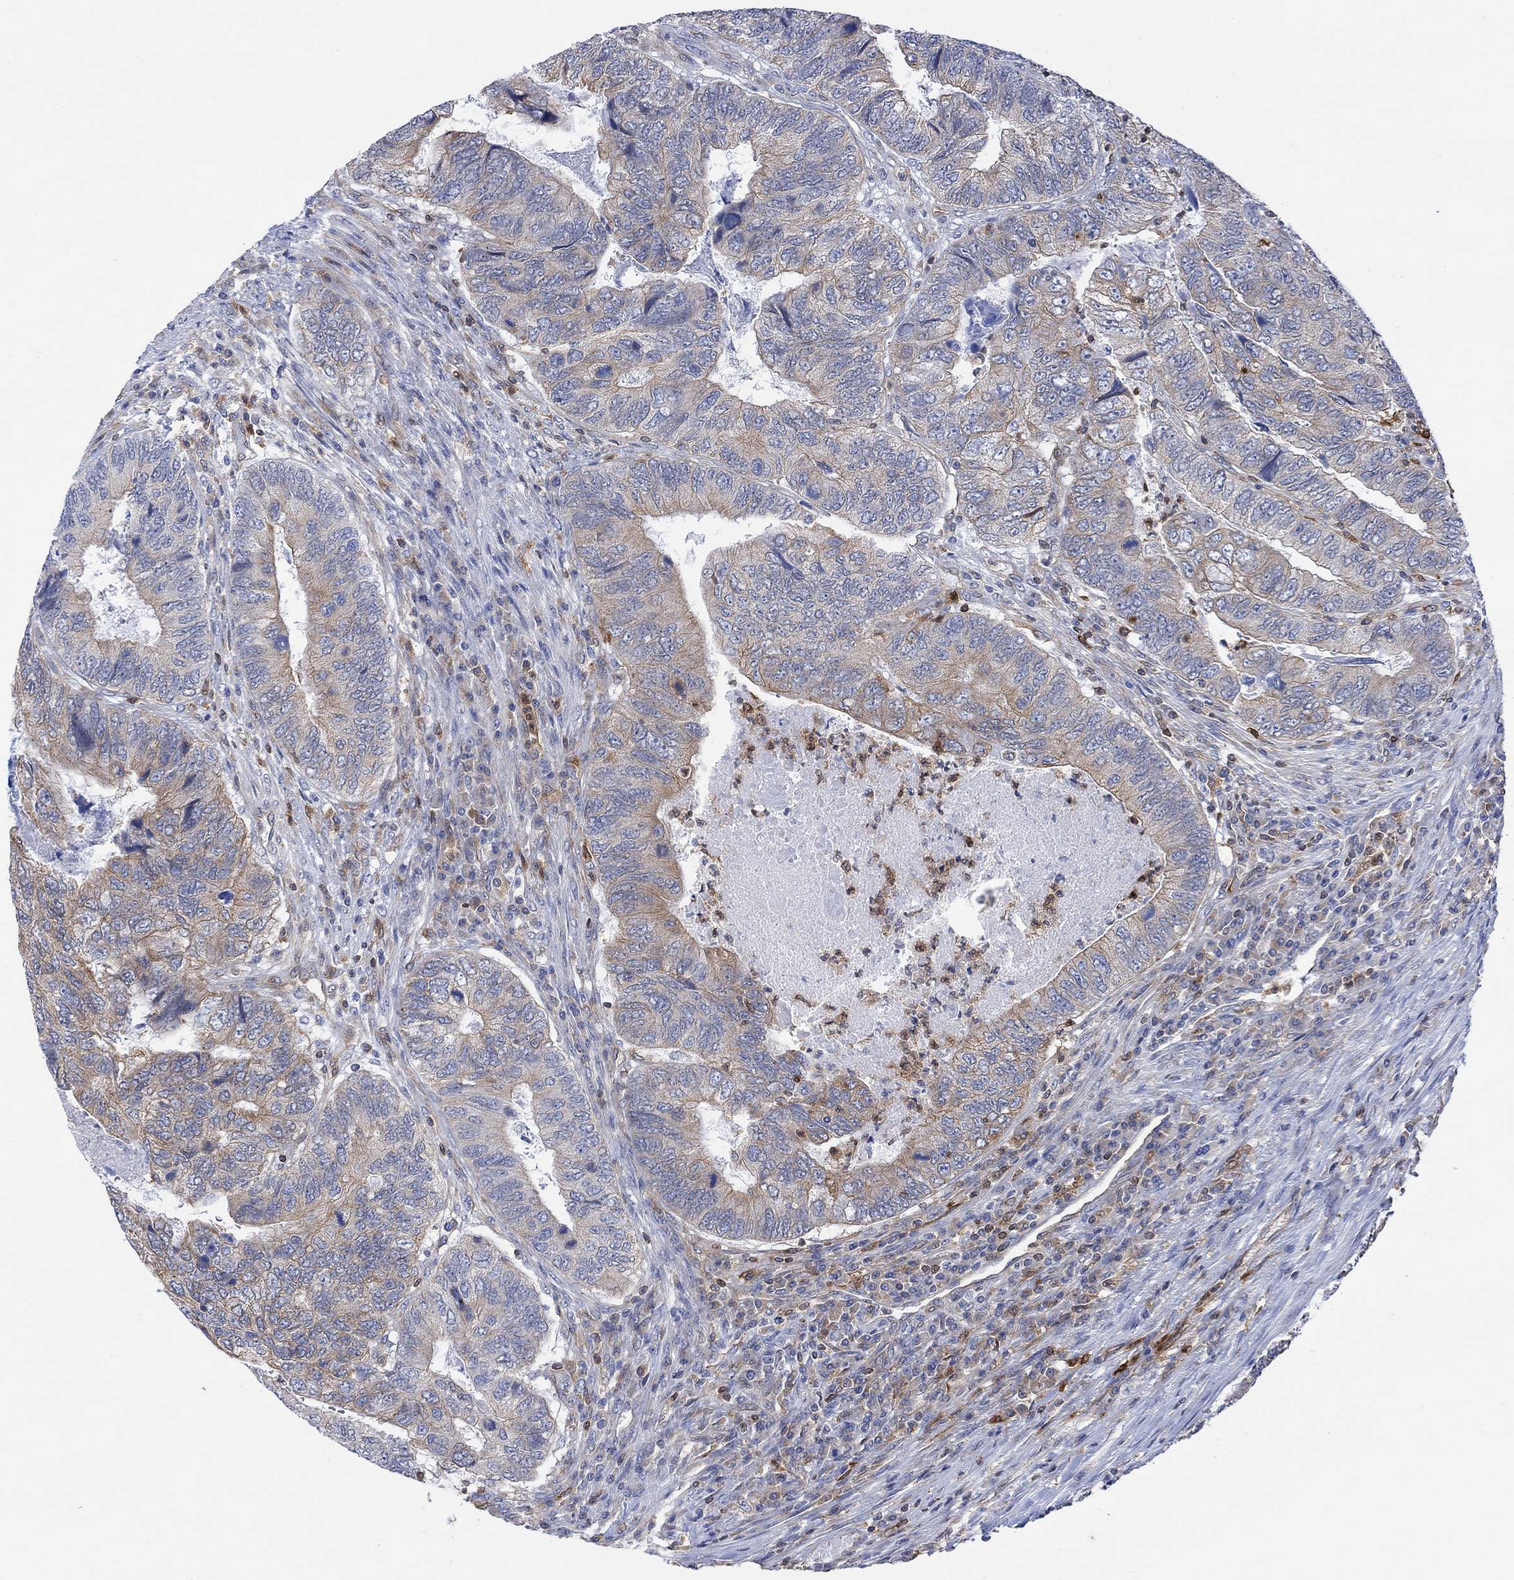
{"staining": {"intensity": "moderate", "quantity": "<25%", "location": "cytoplasmic/membranous"}, "tissue": "colorectal cancer", "cell_type": "Tumor cells", "image_type": "cancer", "snomed": [{"axis": "morphology", "description": "Adenocarcinoma, NOS"}, {"axis": "topography", "description": "Colon"}], "caption": "Colorectal cancer (adenocarcinoma) stained with DAB IHC exhibits low levels of moderate cytoplasmic/membranous staining in about <25% of tumor cells. (IHC, brightfield microscopy, high magnification).", "gene": "GBP5", "patient": {"sex": "female", "age": 67}}